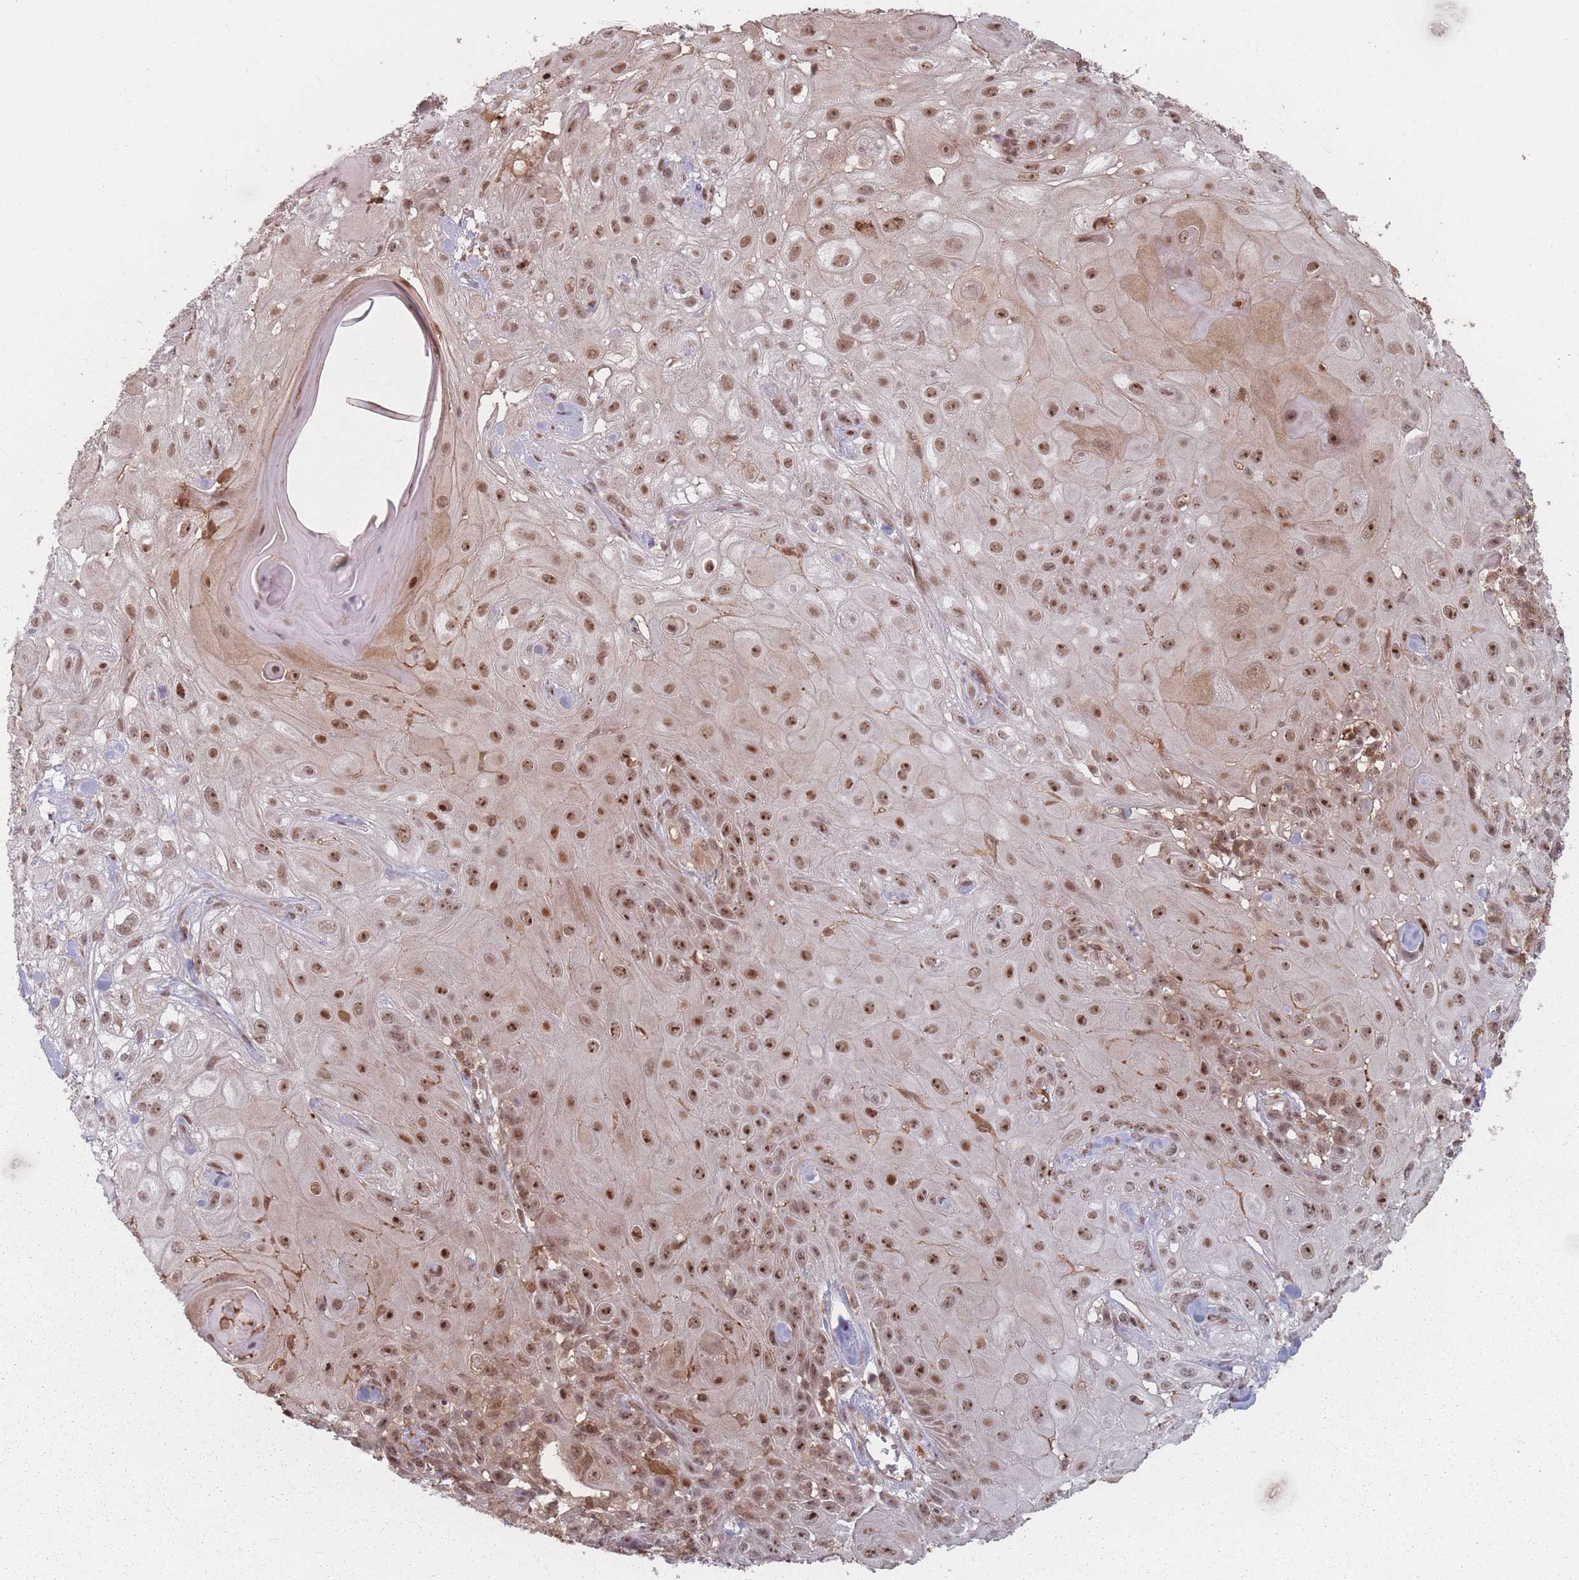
{"staining": {"intensity": "moderate", "quantity": ">75%", "location": "nuclear"}, "tissue": "skin cancer", "cell_type": "Tumor cells", "image_type": "cancer", "snomed": [{"axis": "morphology", "description": "Normal tissue, NOS"}, {"axis": "morphology", "description": "Squamous cell carcinoma, NOS"}, {"axis": "topography", "description": "Skin"}, {"axis": "topography", "description": "Cartilage tissue"}], "caption": "Immunohistochemistry (IHC) of human skin cancer (squamous cell carcinoma) demonstrates medium levels of moderate nuclear expression in approximately >75% of tumor cells.", "gene": "WDR55", "patient": {"sex": "female", "age": 79}}